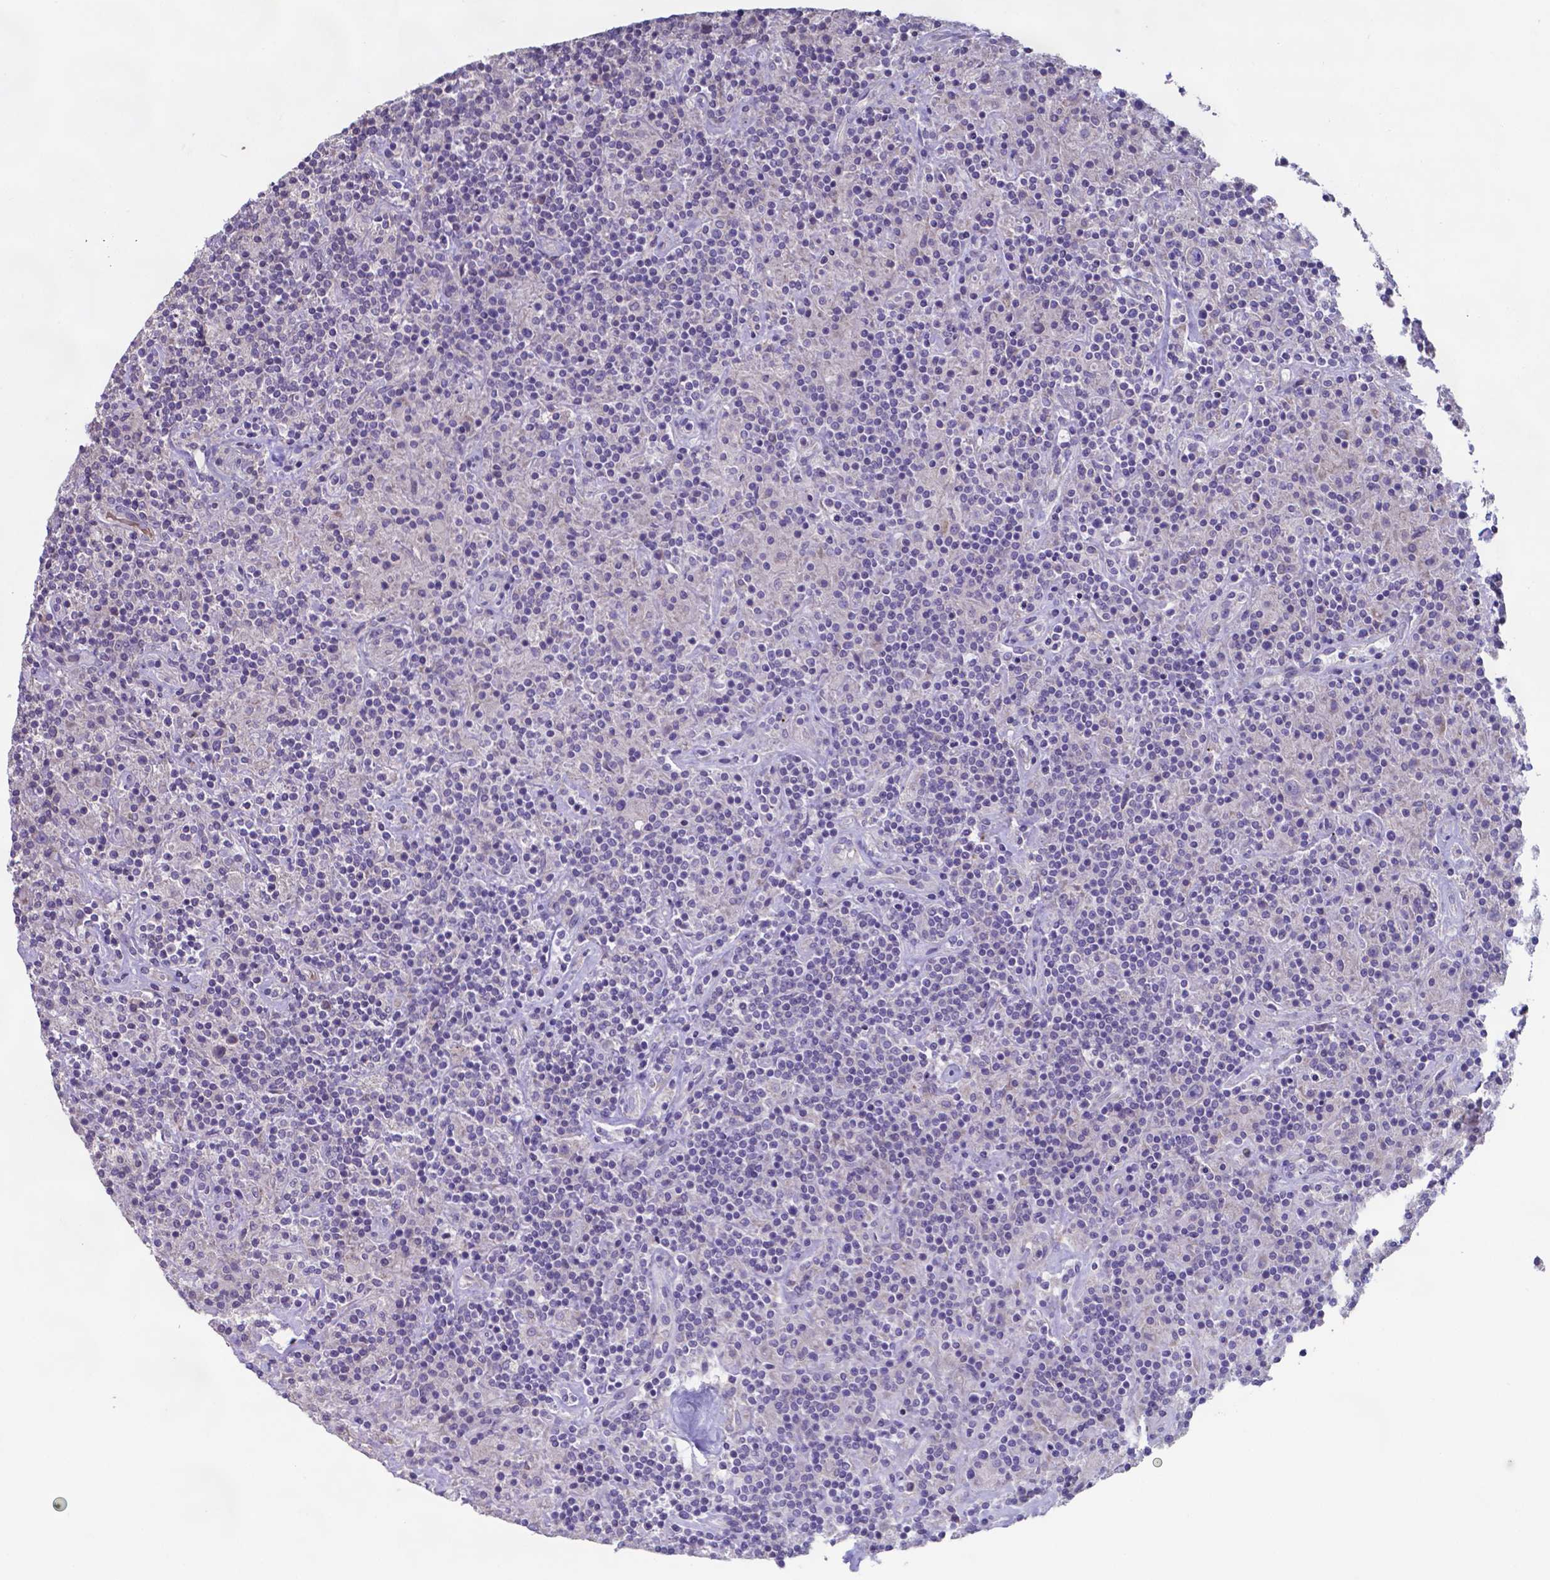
{"staining": {"intensity": "negative", "quantity": "none", "location": "none"}, "tissue": "lymphoma", "cell_type": "Tumor cells", "image_type": "cancer", "snomed": [{"axis": "morphology", "description": "Hodgkin's disease, NOS"}, {"axis": "topography", "description": "Lymph node"}], "caption": "There is no significant staining in tumor cells of lymphoma.", "gene": "TYRO3", "patient": {"sex": "male", "age": 70}}